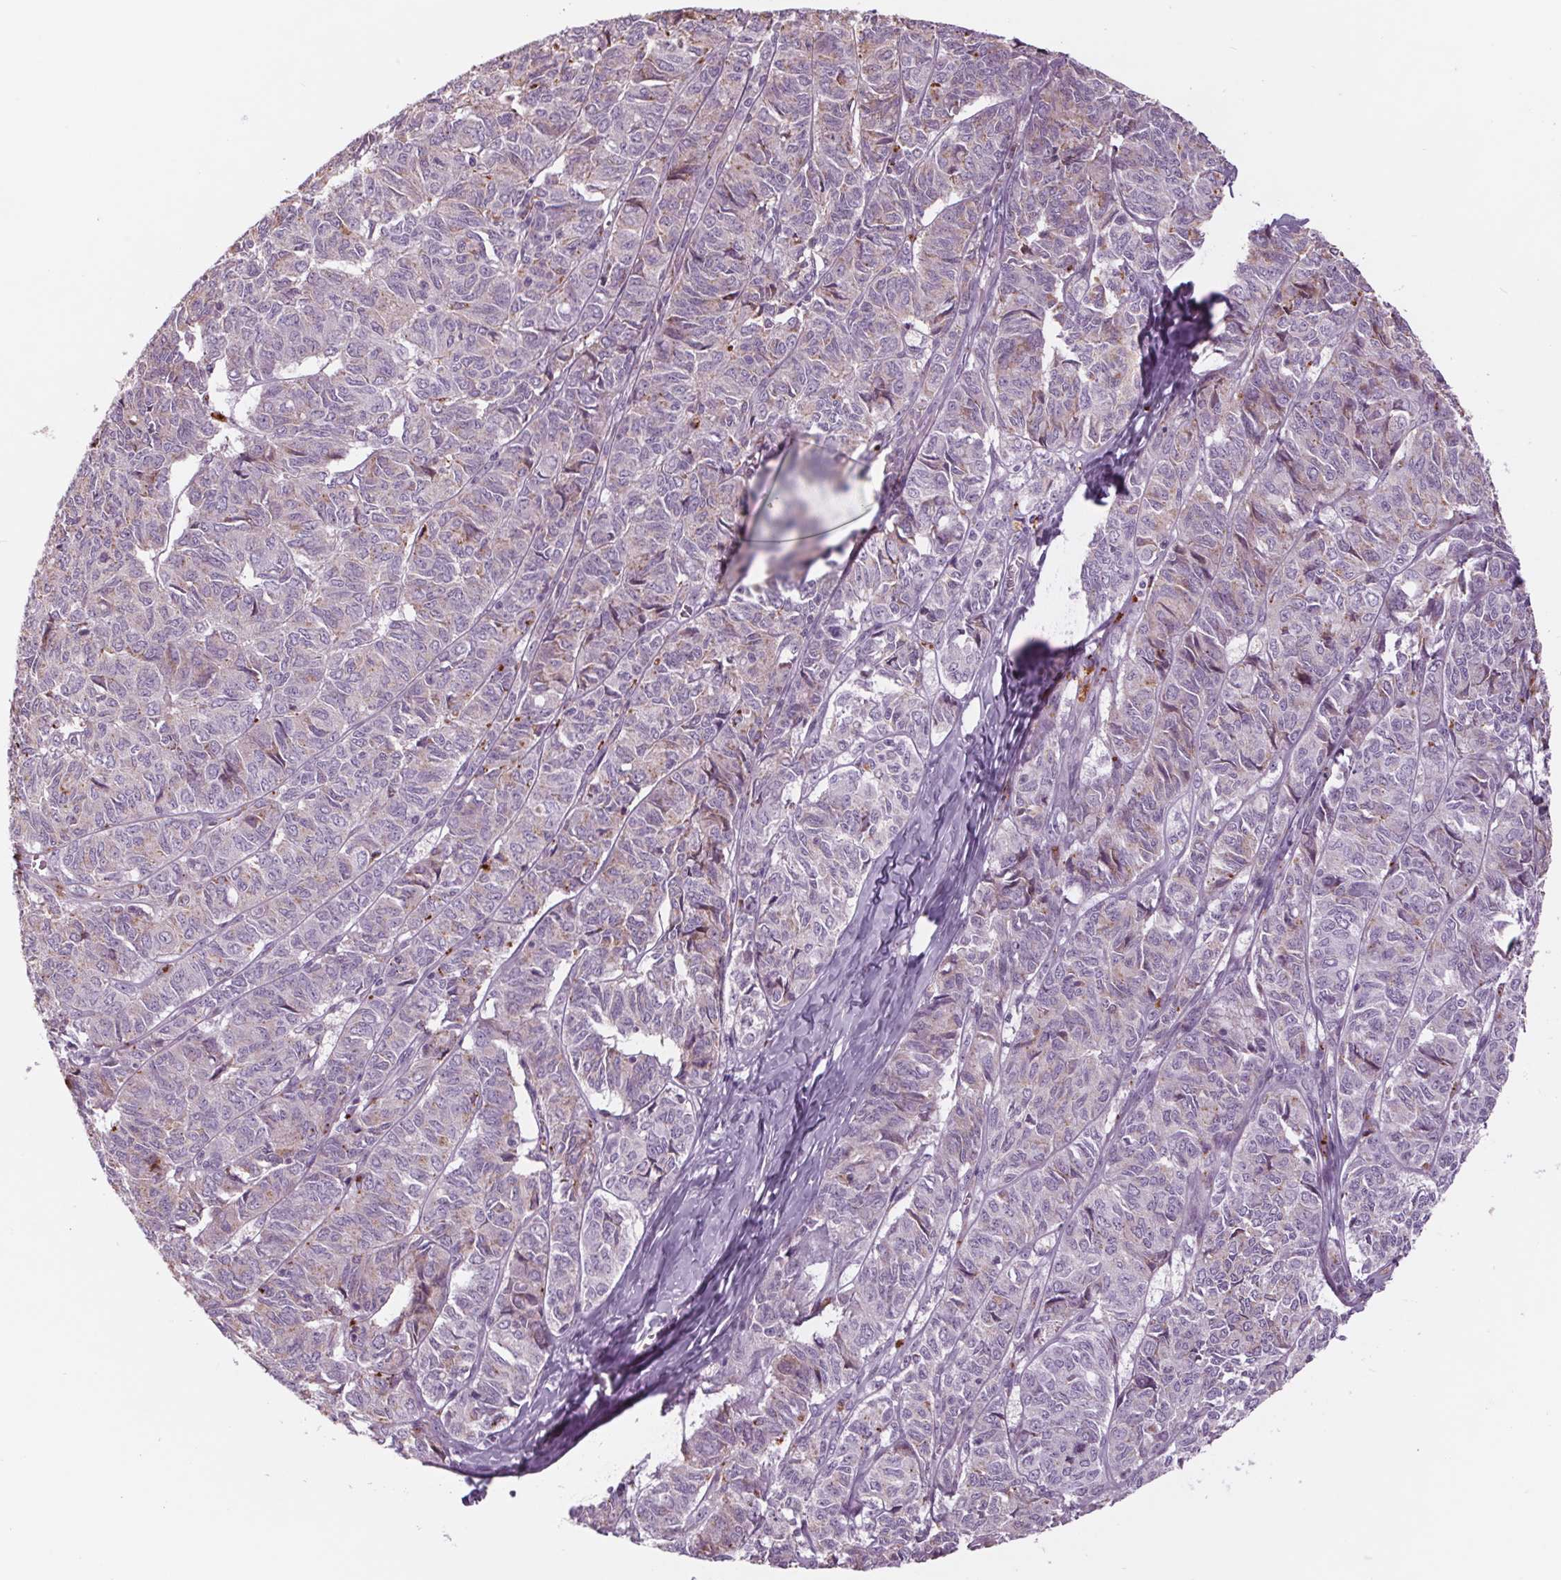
{"staining": {"intensity": "moderate", "quantity": "<25%", "location": "cytoplasmic/membranous"}, "tissue": "ovarian cancer", "cell_type": "Tumor cells", "image_type": "cancer", "snomed": [{"axis": "morphology", "description": "Carcinoma, endometroid"}, {"axis": "topography", "description": "Ovary"}], "caption": "Ovarian cancer stained with a protein marker exhibits moderate staining in tumor cells.", "gene": "SAMD5", "patient": {"sex": "female", "age": 80}}